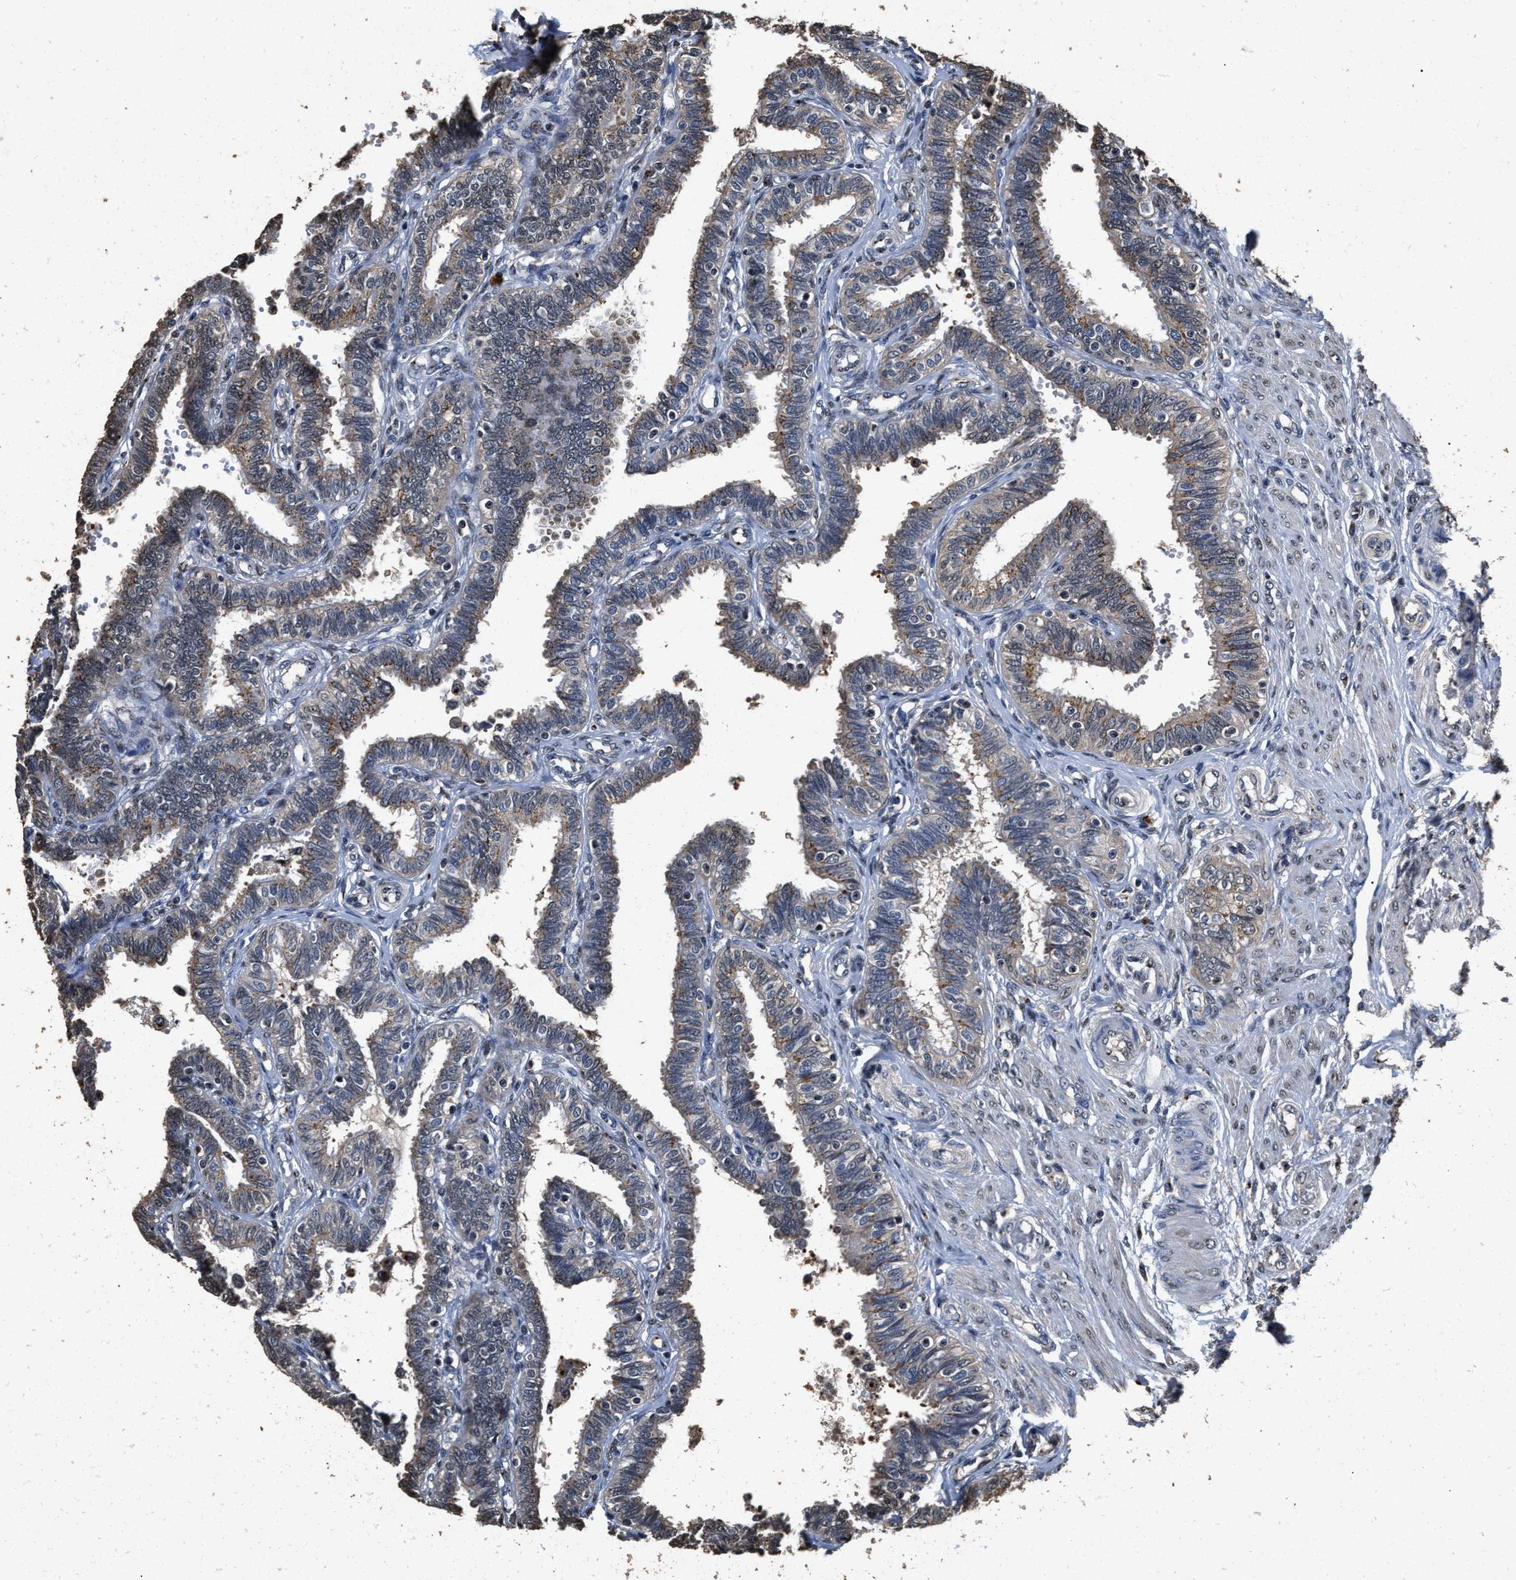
{"staining": {"intensity": "weak", "quantity": "<25%", "location": "cytoplasmic/membranous"}, "tissue": "fallopian tube", "cell_type": "Glandular cells", "image_type": "normal", "snomed": [{"axis": "morphology", "description": "Normal tissue, NOS"}, {"axis": "topography", "description": "Fallopian tube"}, {"axis": "topography", "description": "Placenta"}], "caption": "A high-resolution image shows immunohistochemistry staining of benign fallopian tube, which demonstrates no significant staining in glandular cells.", "gene": "TPST2", "patient": {"sex": "female", "age": 34}}